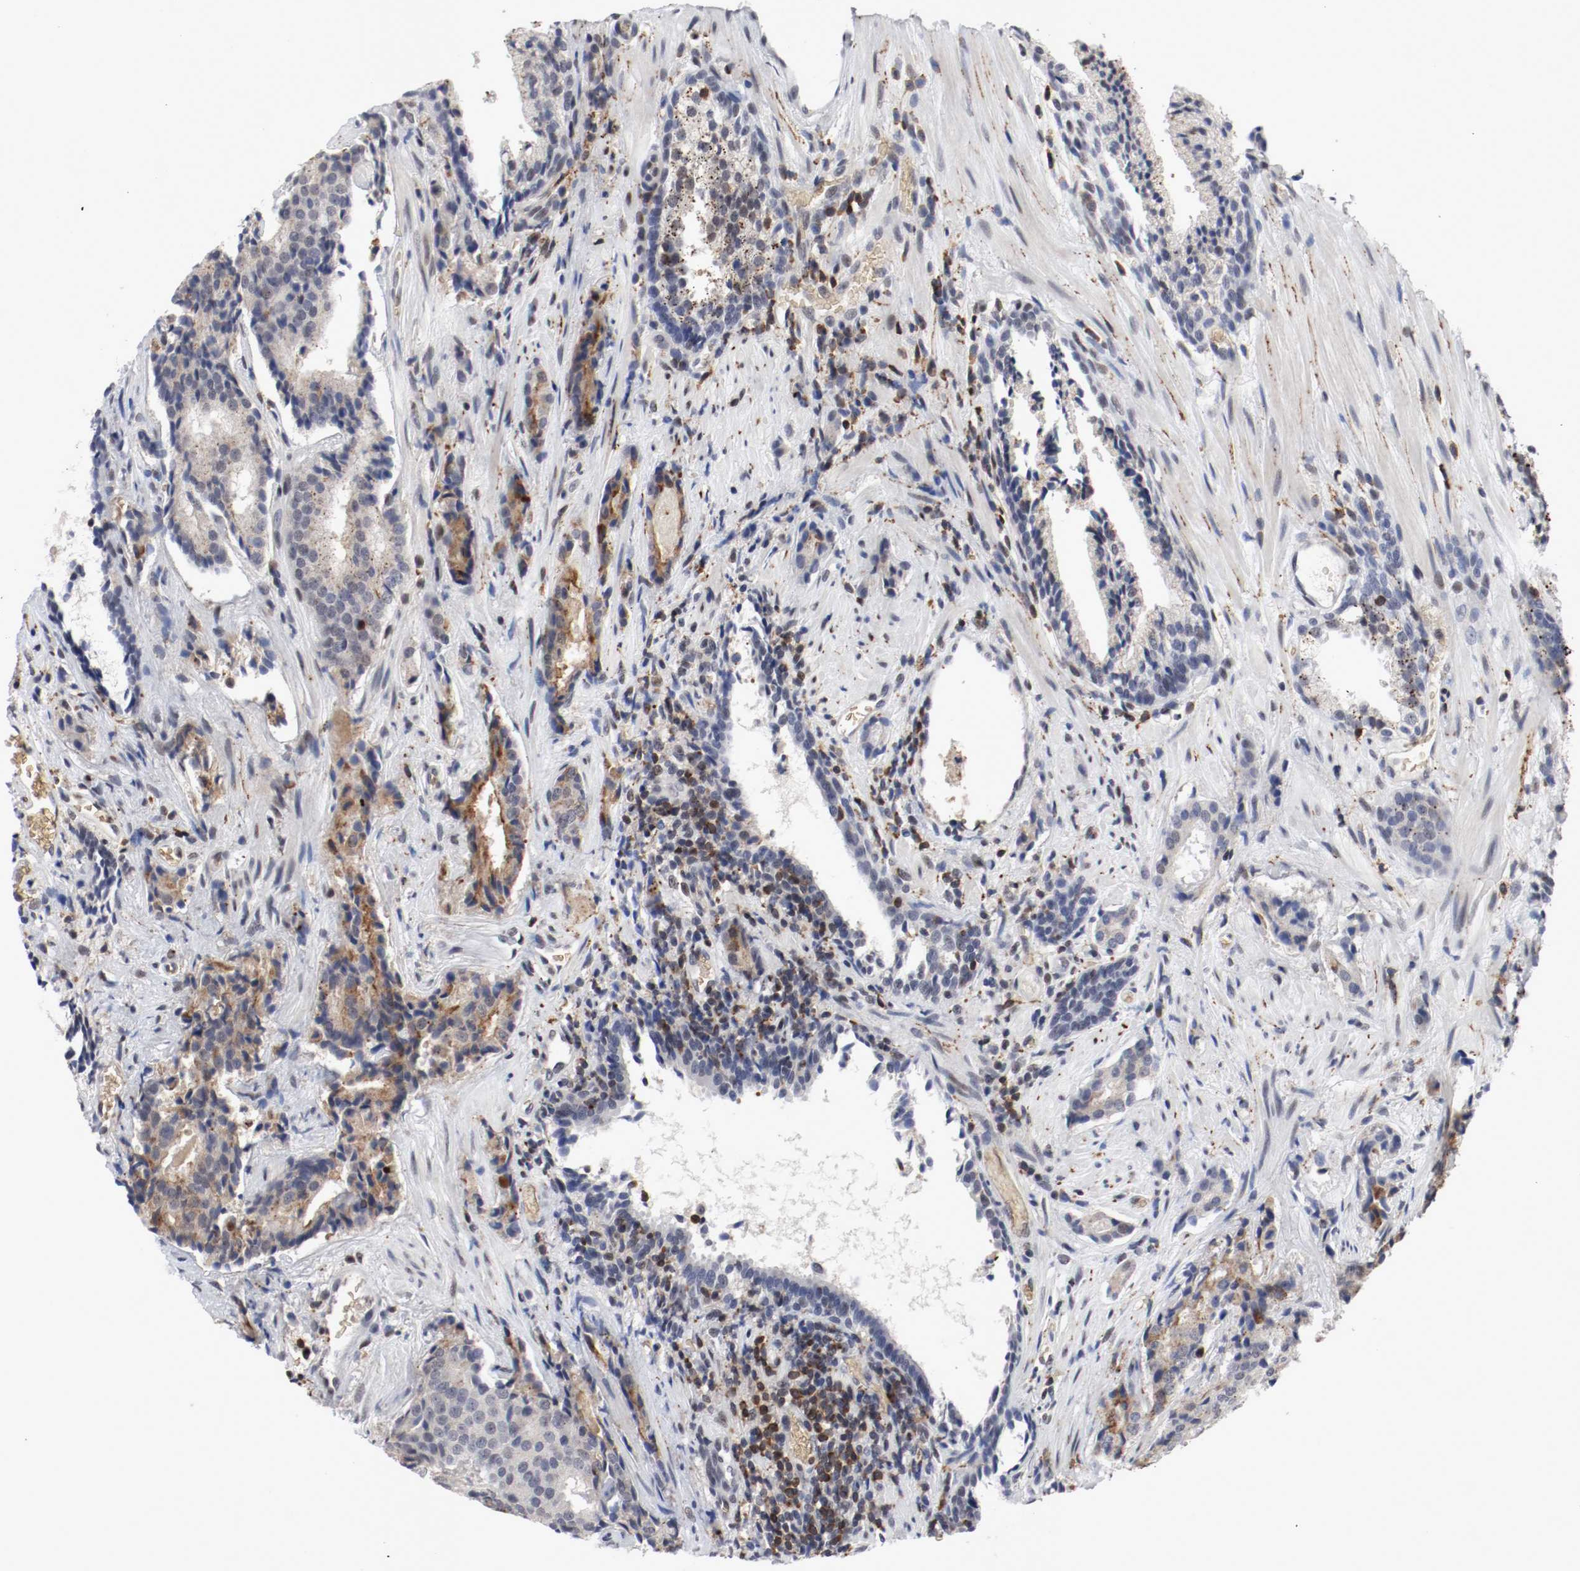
{"staining": {"intensity": "moderate", "quantity": ">75%", "location": "nuclear"}, "tissue": "prostate cancer", "cell_type": "Tumor cells", "image_type": "cancer", "snomed": [{"axis": "morphology", "description": "Adenocarcinoma, High grade"}, {"axis": "topography", "description": "Prostate"}], "caption": "Prostate cancer (adenocarcinoma (high-grade)) stained with a protein marker displays moderate staining in tumor cells.", "gene": "JUND", "patient": {"sex": "male", "age": 58}}